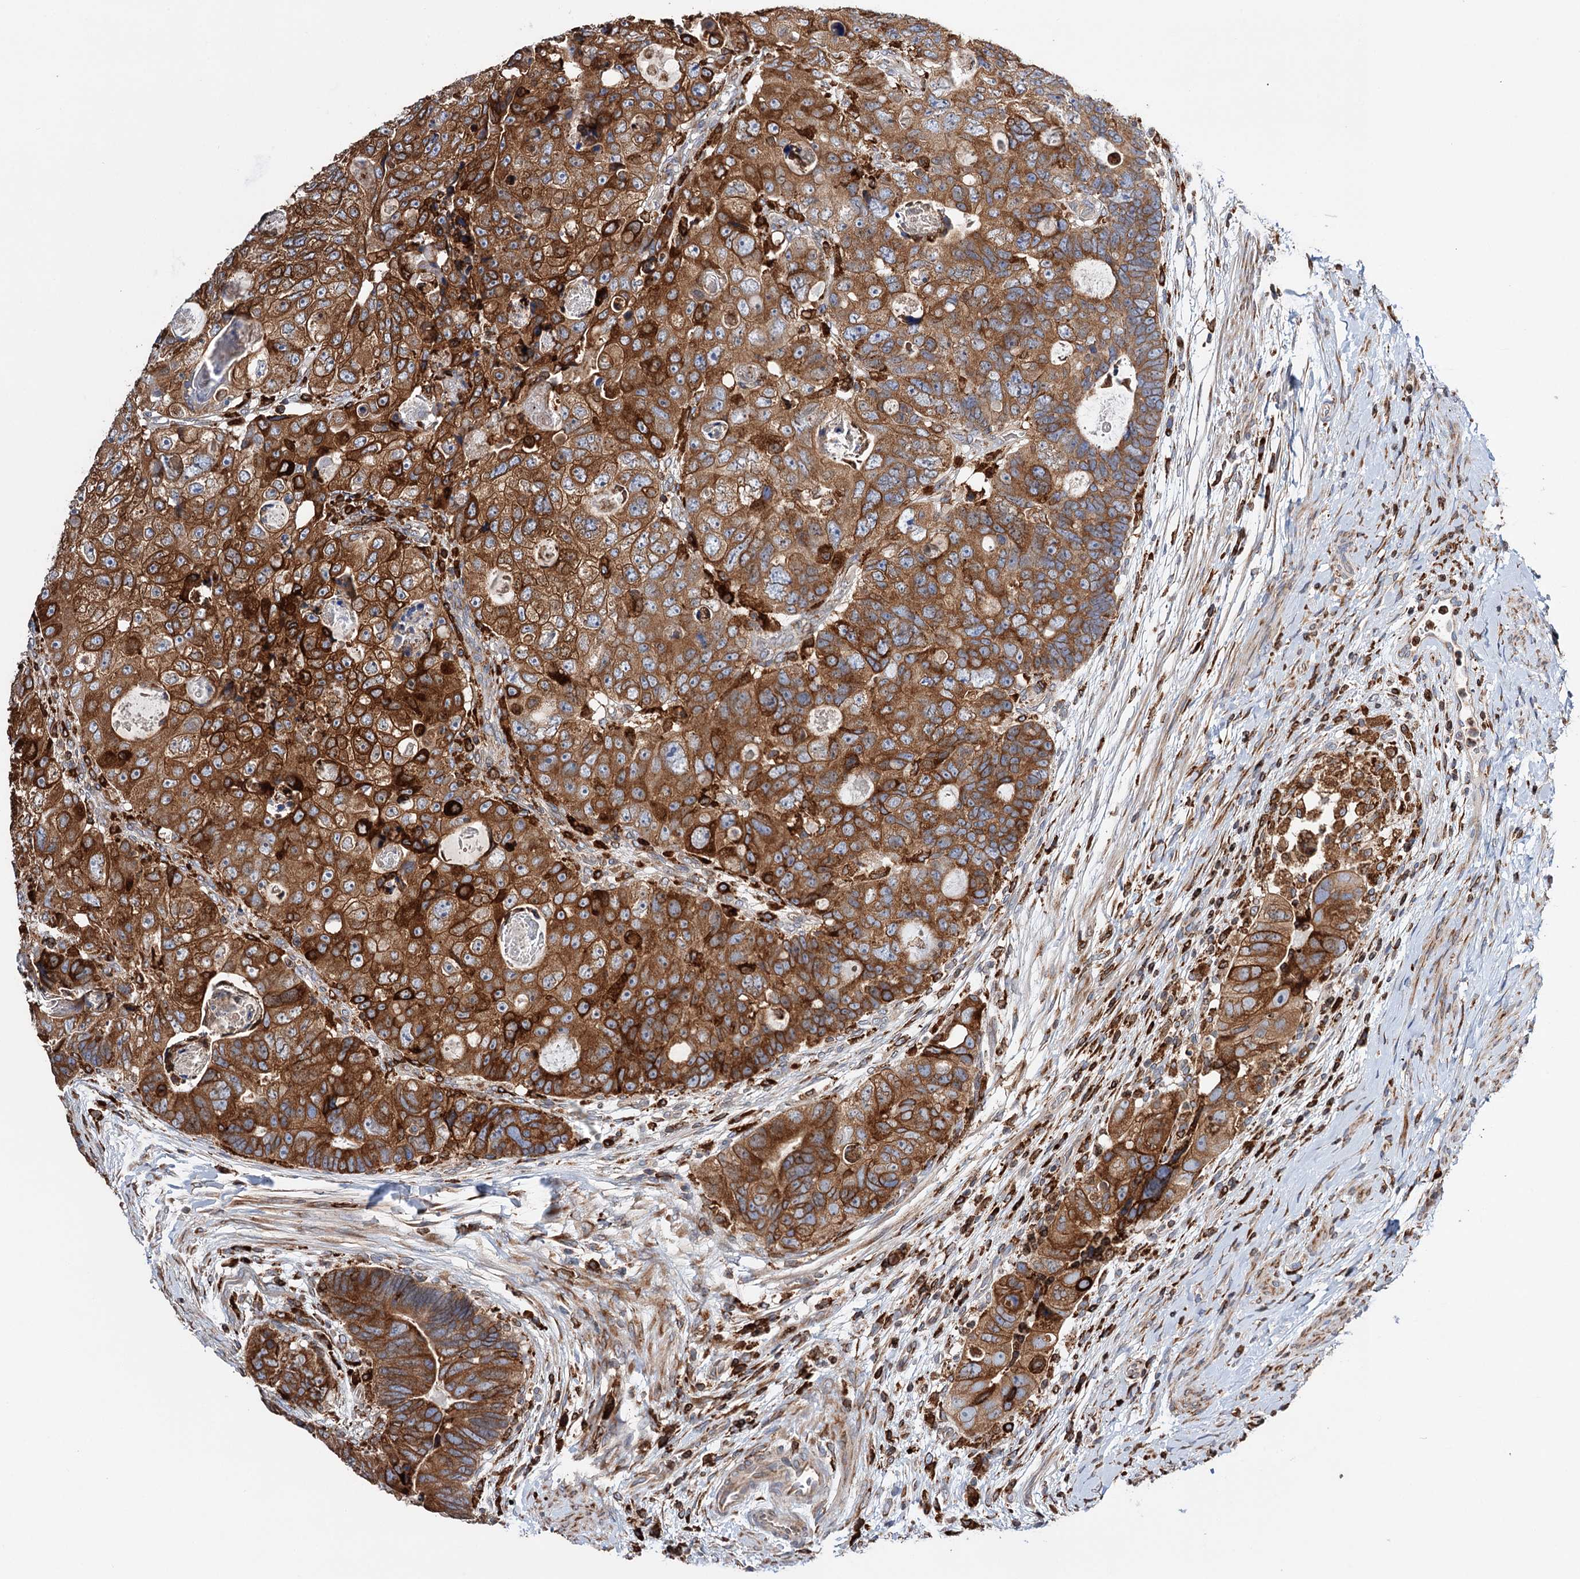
{"staining": {"intensity": "strong", "quantity": ">75%", "location": "cytoplasmic/membranous"}, "tissue": "colorectal cancer", "cell_type": "Tumor cells", "image_type": "cancer", "snomed": [{"axis": "morphology", "description": "Adenocarcinoma, NOS"}, {"axis": "topography", "description": "Rectum"}], "caption": "Colorectal cancer (adenocarcinoma) was stained to show a protein in brown. There is high levels of strong cytoplasmic/membranous expression in about >75% of tumor cells. (IHC, brightfield microscopy, high magnification).", "gene": "ERP29", "patient": {"sex": "male", "age": 59}}